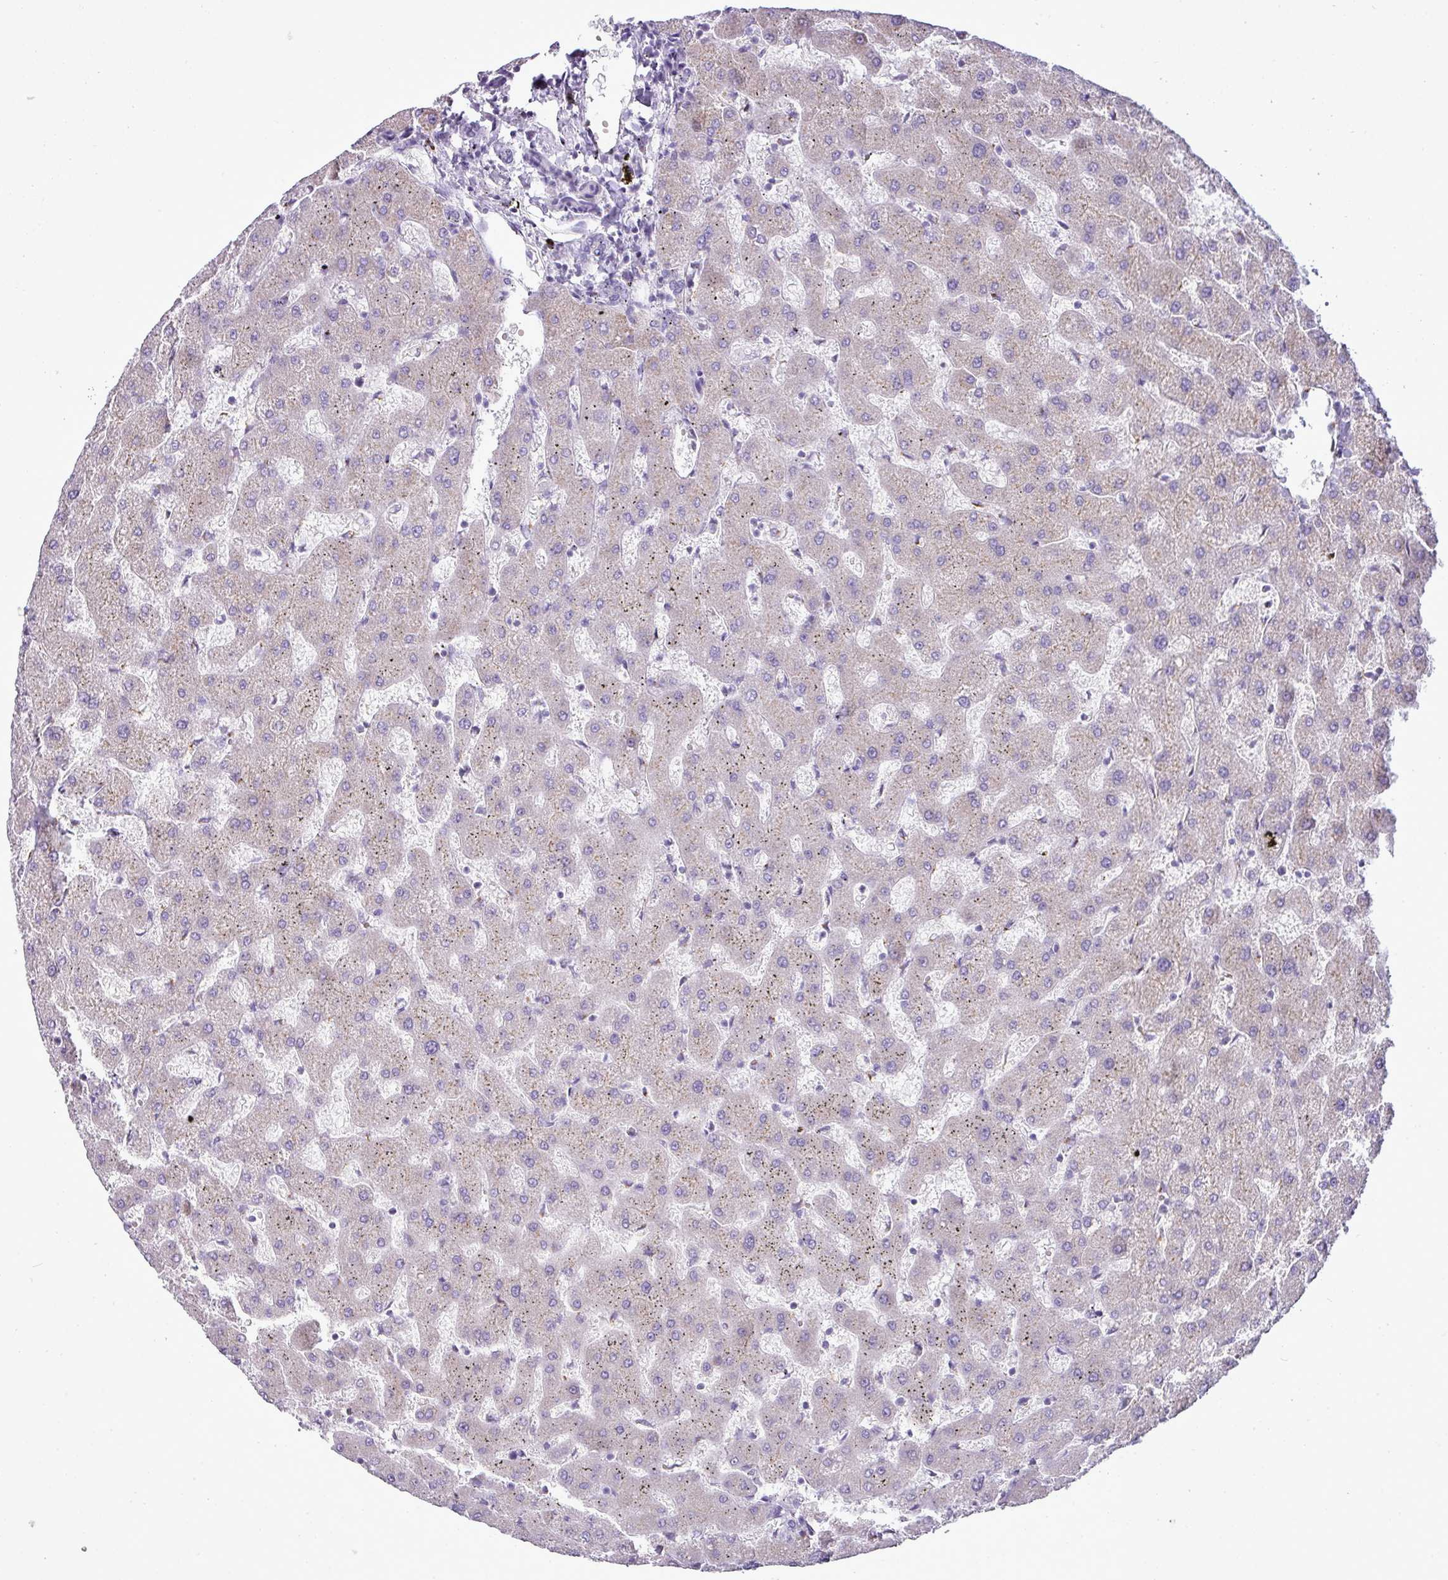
{"staining": {"intensity": "negative", "quantity": "none", "location": "none"}, "tissue": "liver", "cell_type": "Cholangiocytes", "image_type": "normal", "snomed": [{"axis": "morphology", "description": "Normal tissue, NOS"}, {"axis": "topography", "description": "Liver"}], "caption": "The photomicrograph shows no significant positivity in cholangiocytes of liver.", "gene": "FAM43A", "patient": {"sex": "female", "age": 63}}